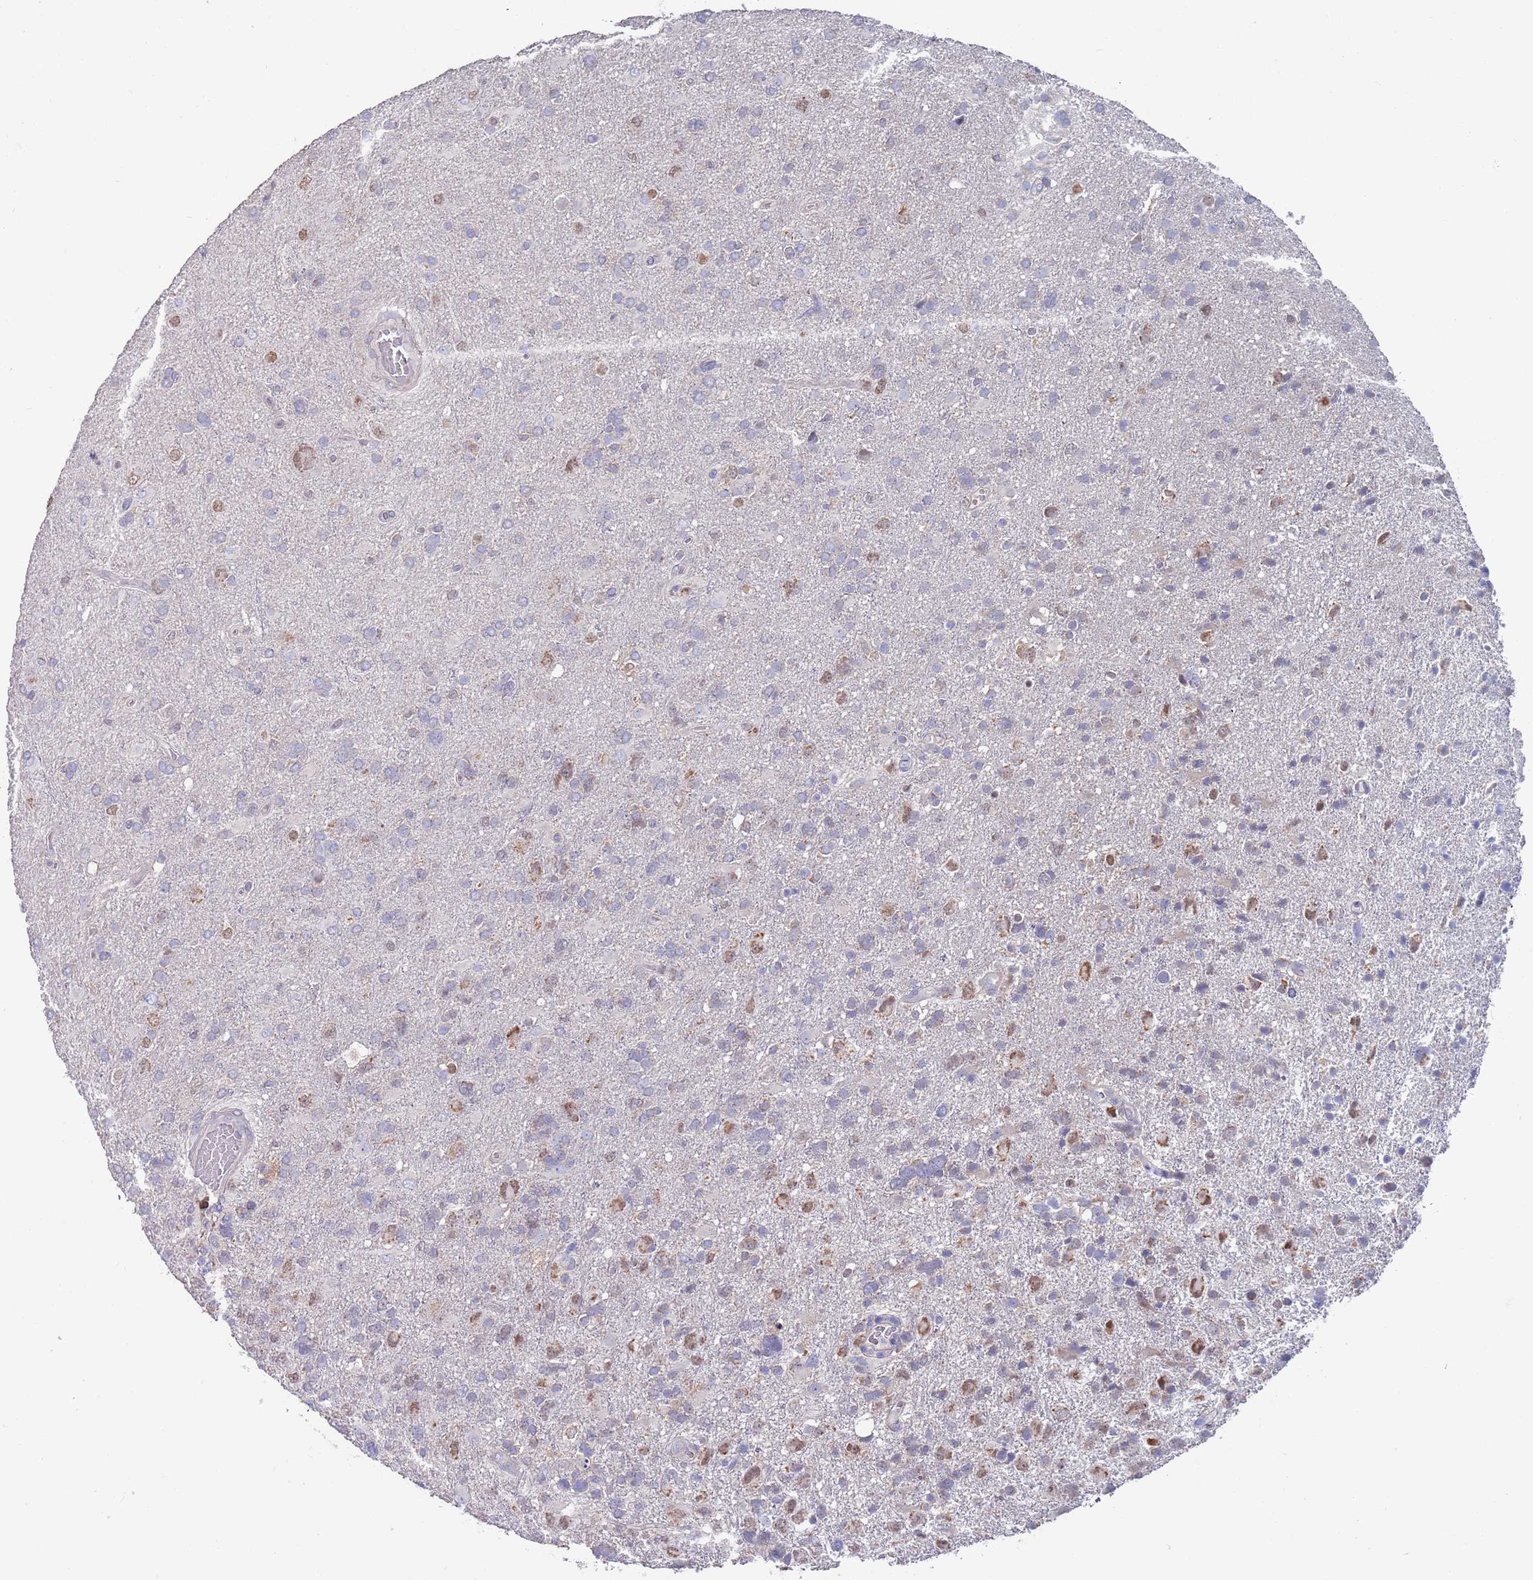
{"staining": {"intensity": "negative", "quantity": "none", "location": "none"}, "tissue": "glioma", "cell_type": "Tumor cells", "image_type": "cancer", "snomed": [{"axis": "morphology", "description": "Glioma, malignant, High grade"}, {"axis": "topography", "description": "Brain"}], "caption": "The IHC histopathology image has no significant staining in tumor cells of glioma tissue. (DAB immunohistochemistry (IHC) visualized using brightfield microscopy, high magnification).", "gene": "KRTCAP3", "patient": {"sex": "male", "age": 61}}